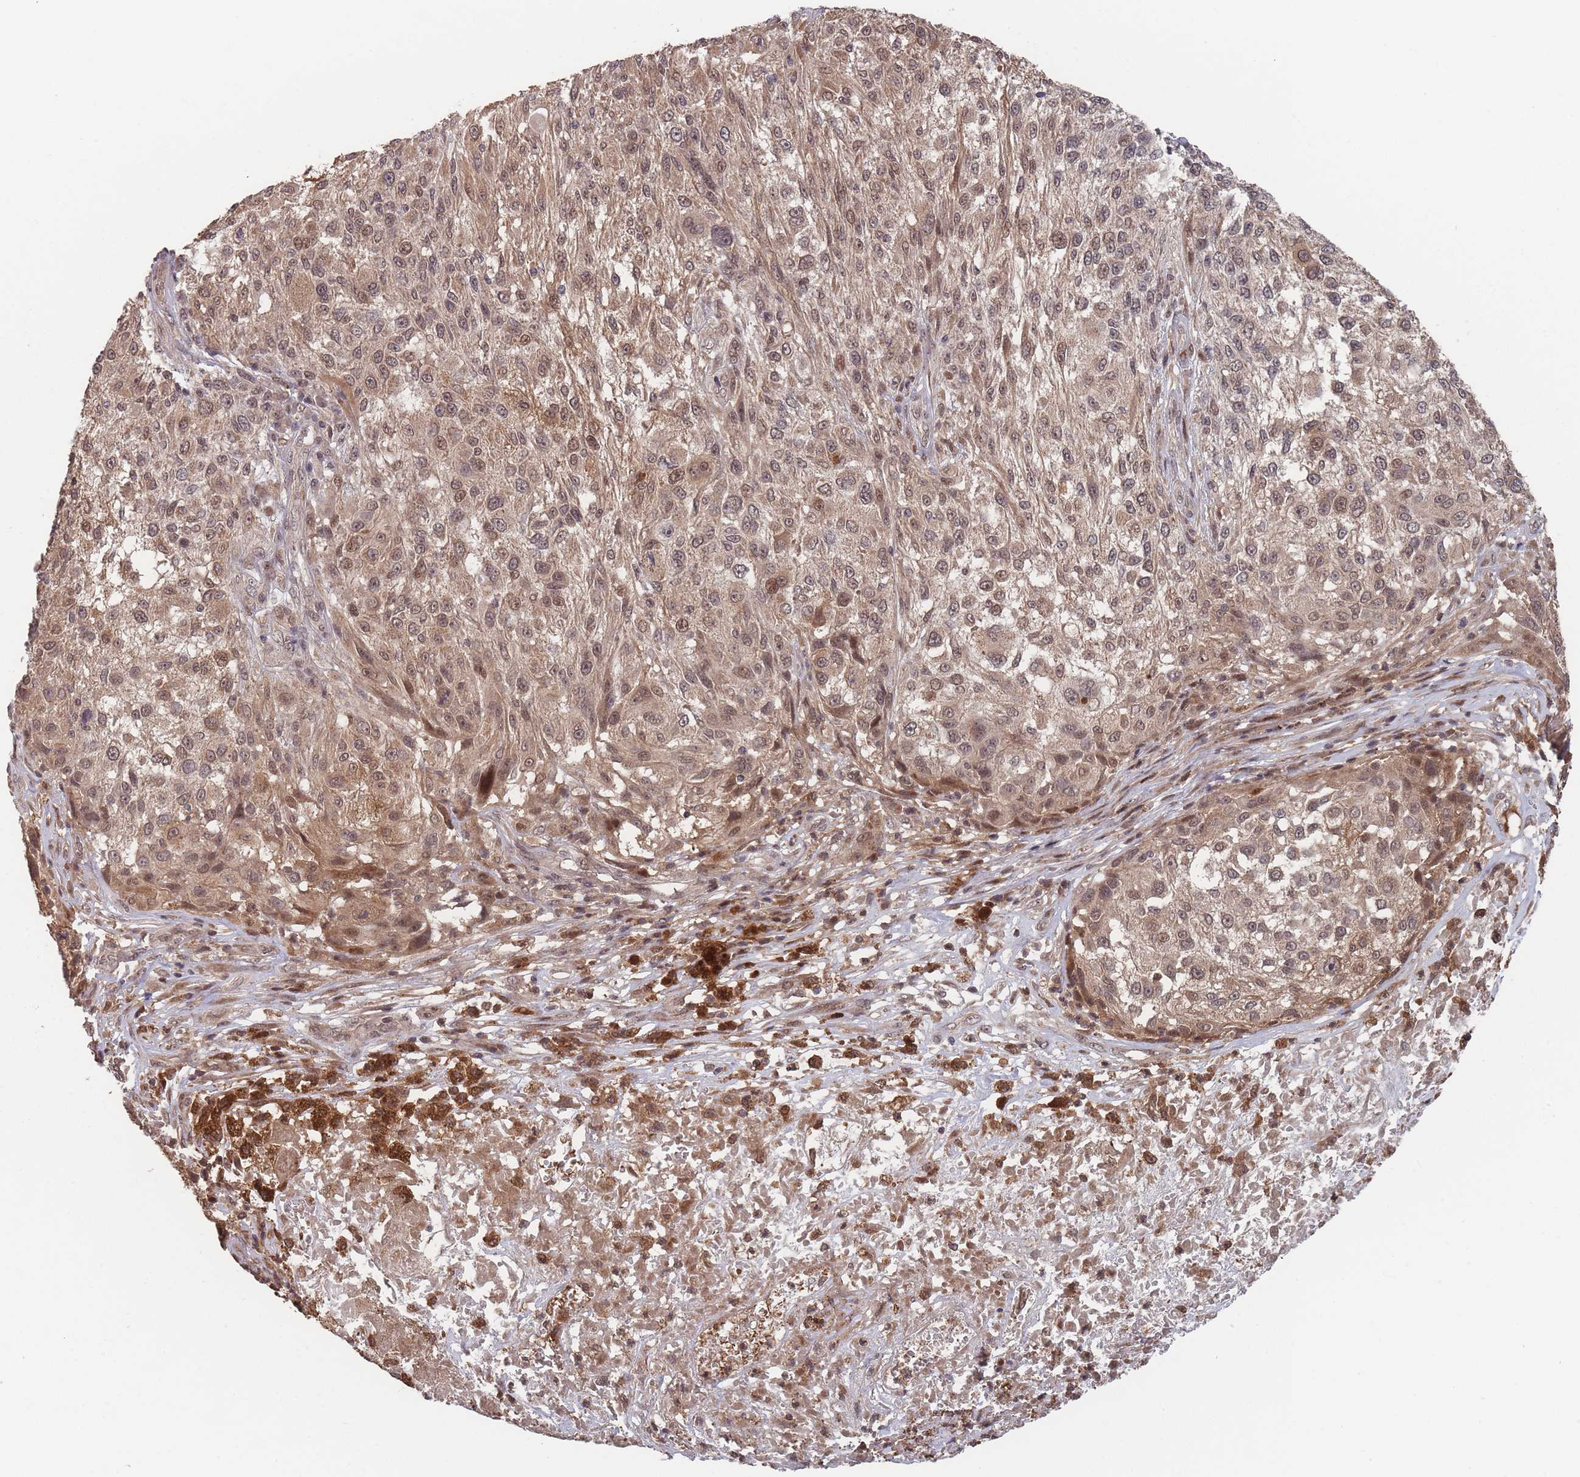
{"staining": {"intensity": "moderate", "quantity": ">75%", "location": "cytoplasmic/membranous,nuclear"}, "tissue": "melanoma", "cell_type": "Tumor cells", "image_type": "cancer", "snomed": [{"axis": "morphology", "description": "Normal morphology"}, {"axis": "morphology", "description": "Malignant melanoma, NOS"}, {"axis": "topography", "description": "Skin"}], "caption": "An image showing moderate cytoplasmic/membranous and nuclear expression in about >75% of tumor cells in malignant melanoma, as visualized by brown immunohistochemical staining.", "gene": "SF3B1", "patient": {"sex": "female", "age": 72}}